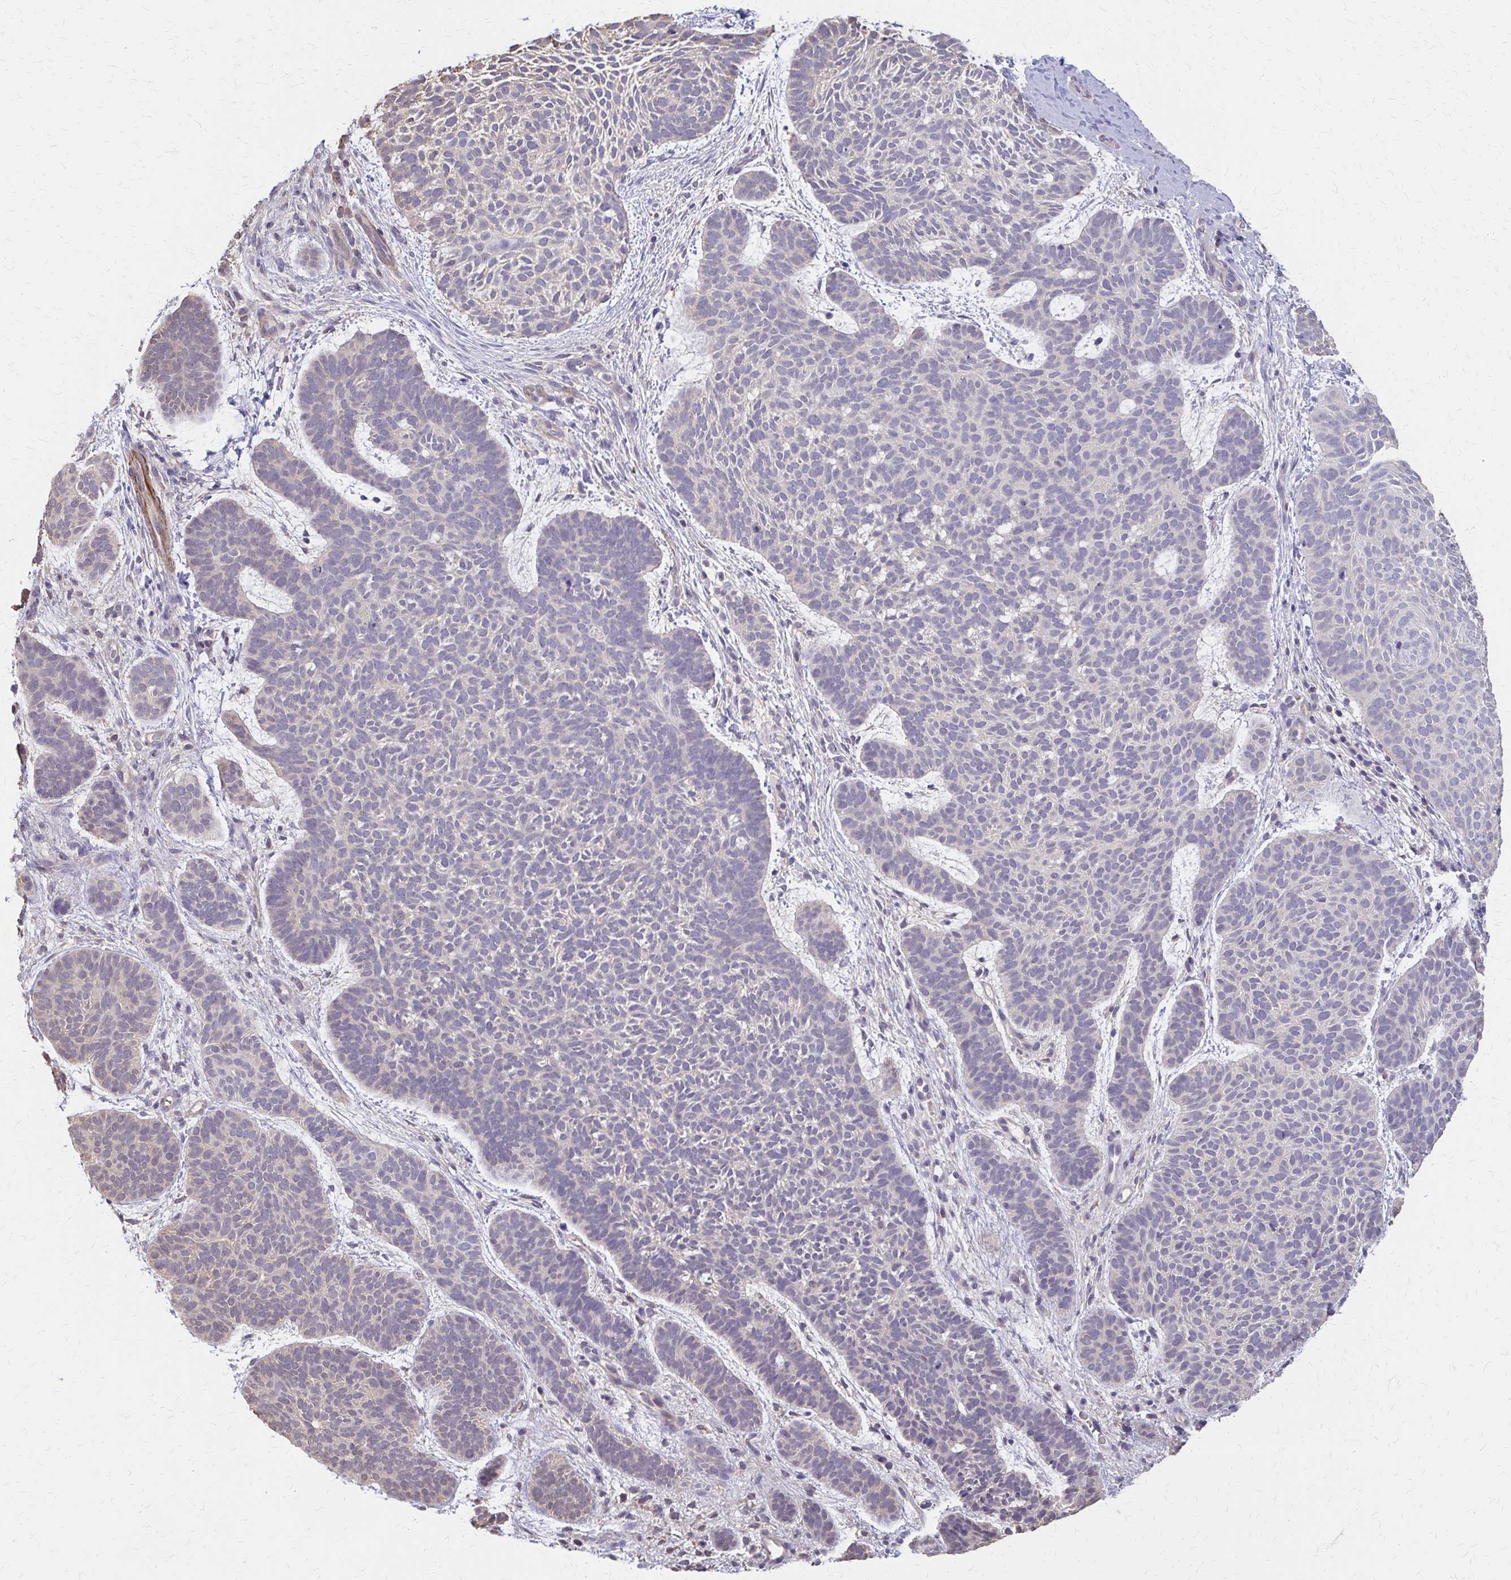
{"staining": {"intensity": "negative", "quantity": "none", "location": "none"}, "tissue": "skin cancer", "cell_type": "Tumor cells", "image_type": "cancer", "snomed": [{"axis": "morphology", "description": "Basal cell carcinoma"}, {"axis": "topography", "description": "Skin"}, {"axis": "topography", "description": "Skin of face"}], "caption": "Immunohistochemistry photomicrograph of neoplastic tissue: human skin basal cell carcinoma stained with DAB reveals no significant protein positivity in tumor cells.", "gene": "IFI44L", "patient": {"sex": "male", "age": 73}}